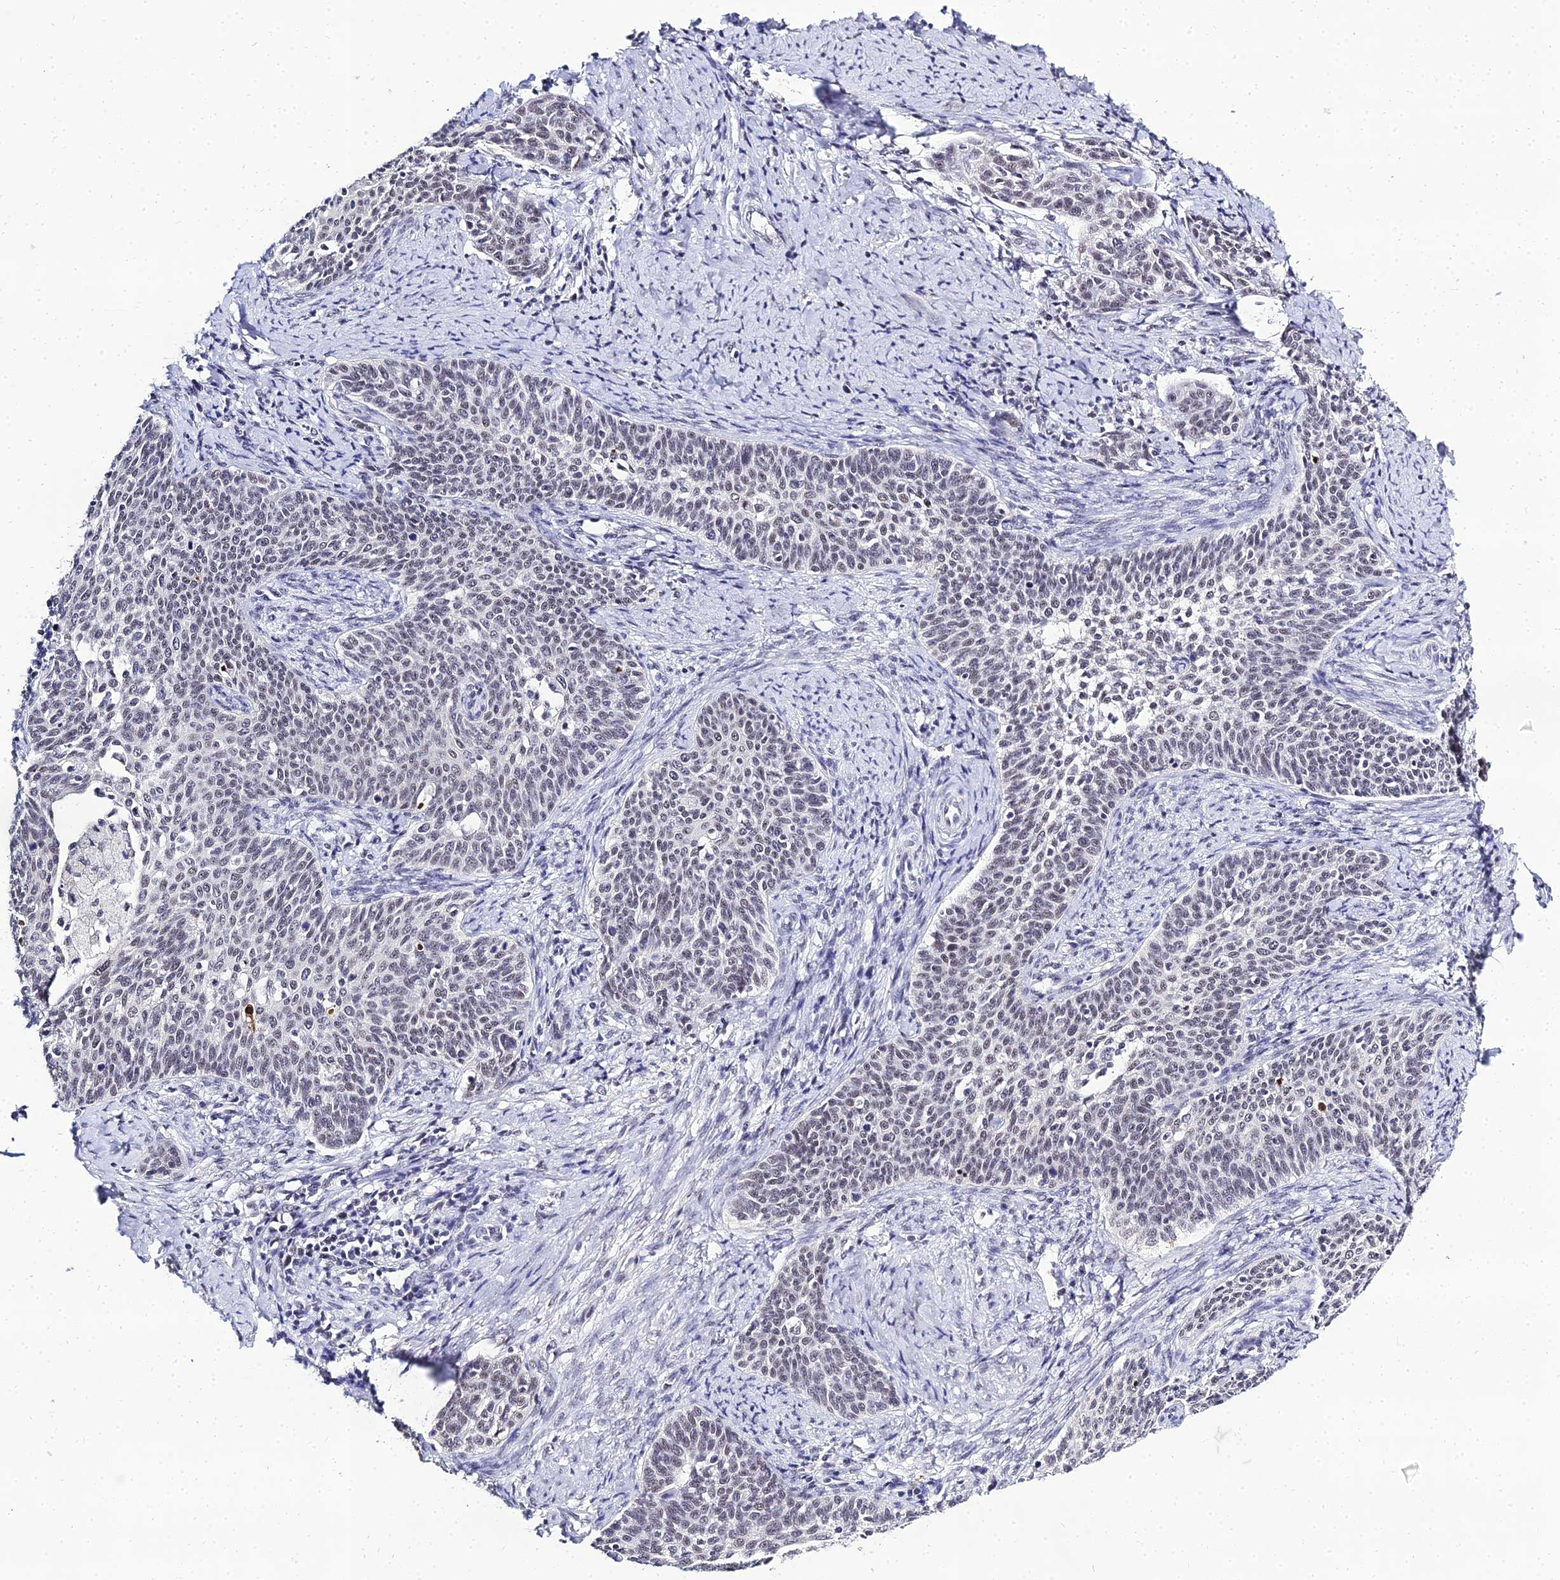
{"staining": {"intensity": "weak", "quantity": "25%-75%", "location": "nuclear"}, "tissue": "cervical cancer", "cell_type": "Tumor cells", "image_type": "cancer", "snomed": [{"axis": "morphology", "description": "Squamous cell carcinoma, NOS"}, {"axis": "topography", "description": "Cervix"}], "caption": "Squamous cell carcinoma (cervical) was stained to show a protein in brown. There is low levels of weak nuclear staining in about 25%-75% of tumor cells.", "gene": "PPP4R2", "patient": {"sex": "female", "age": 39}}